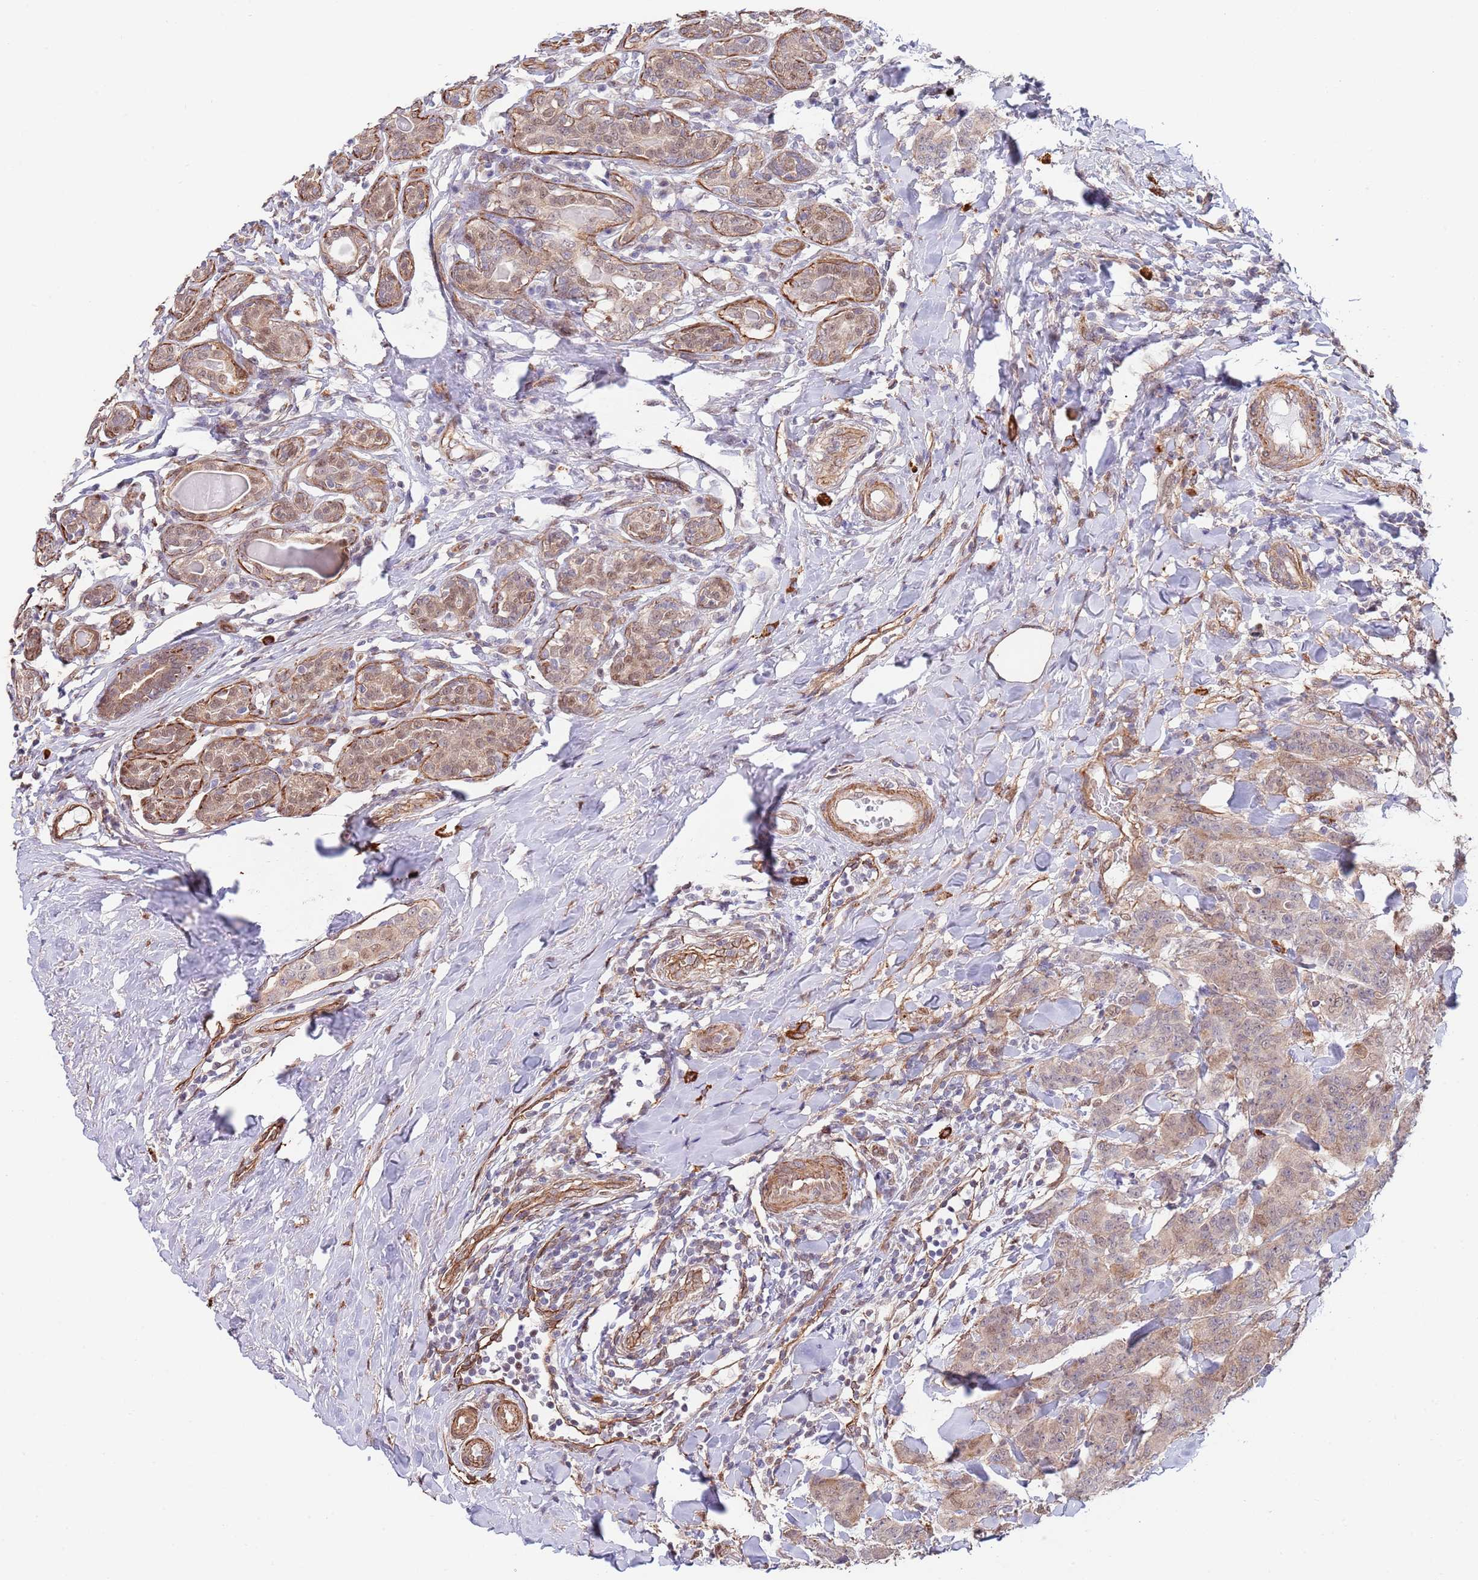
{"staining": {"intensity": "weak", "quantity": ">75%", "location": "cytoplasmic/membranous,nuclear"}, "tissue": "breast cancer", "cell_type": "Tumor cells", "image_type": "cancer", "snomed": [{"axis": "morphology", "description": "Duct carcinoma"}, {"axis": "topography", "description": "Breast"}], "caption": "Intraductal carcinoma (breast) was stained to show a protein in brown. There is low levels of weak cytoplasmic/membranous and nuclear expression in about >75% of tumor cells.", "gene": "BPNT1", "patient": {"sex": "female", "age": 40}}